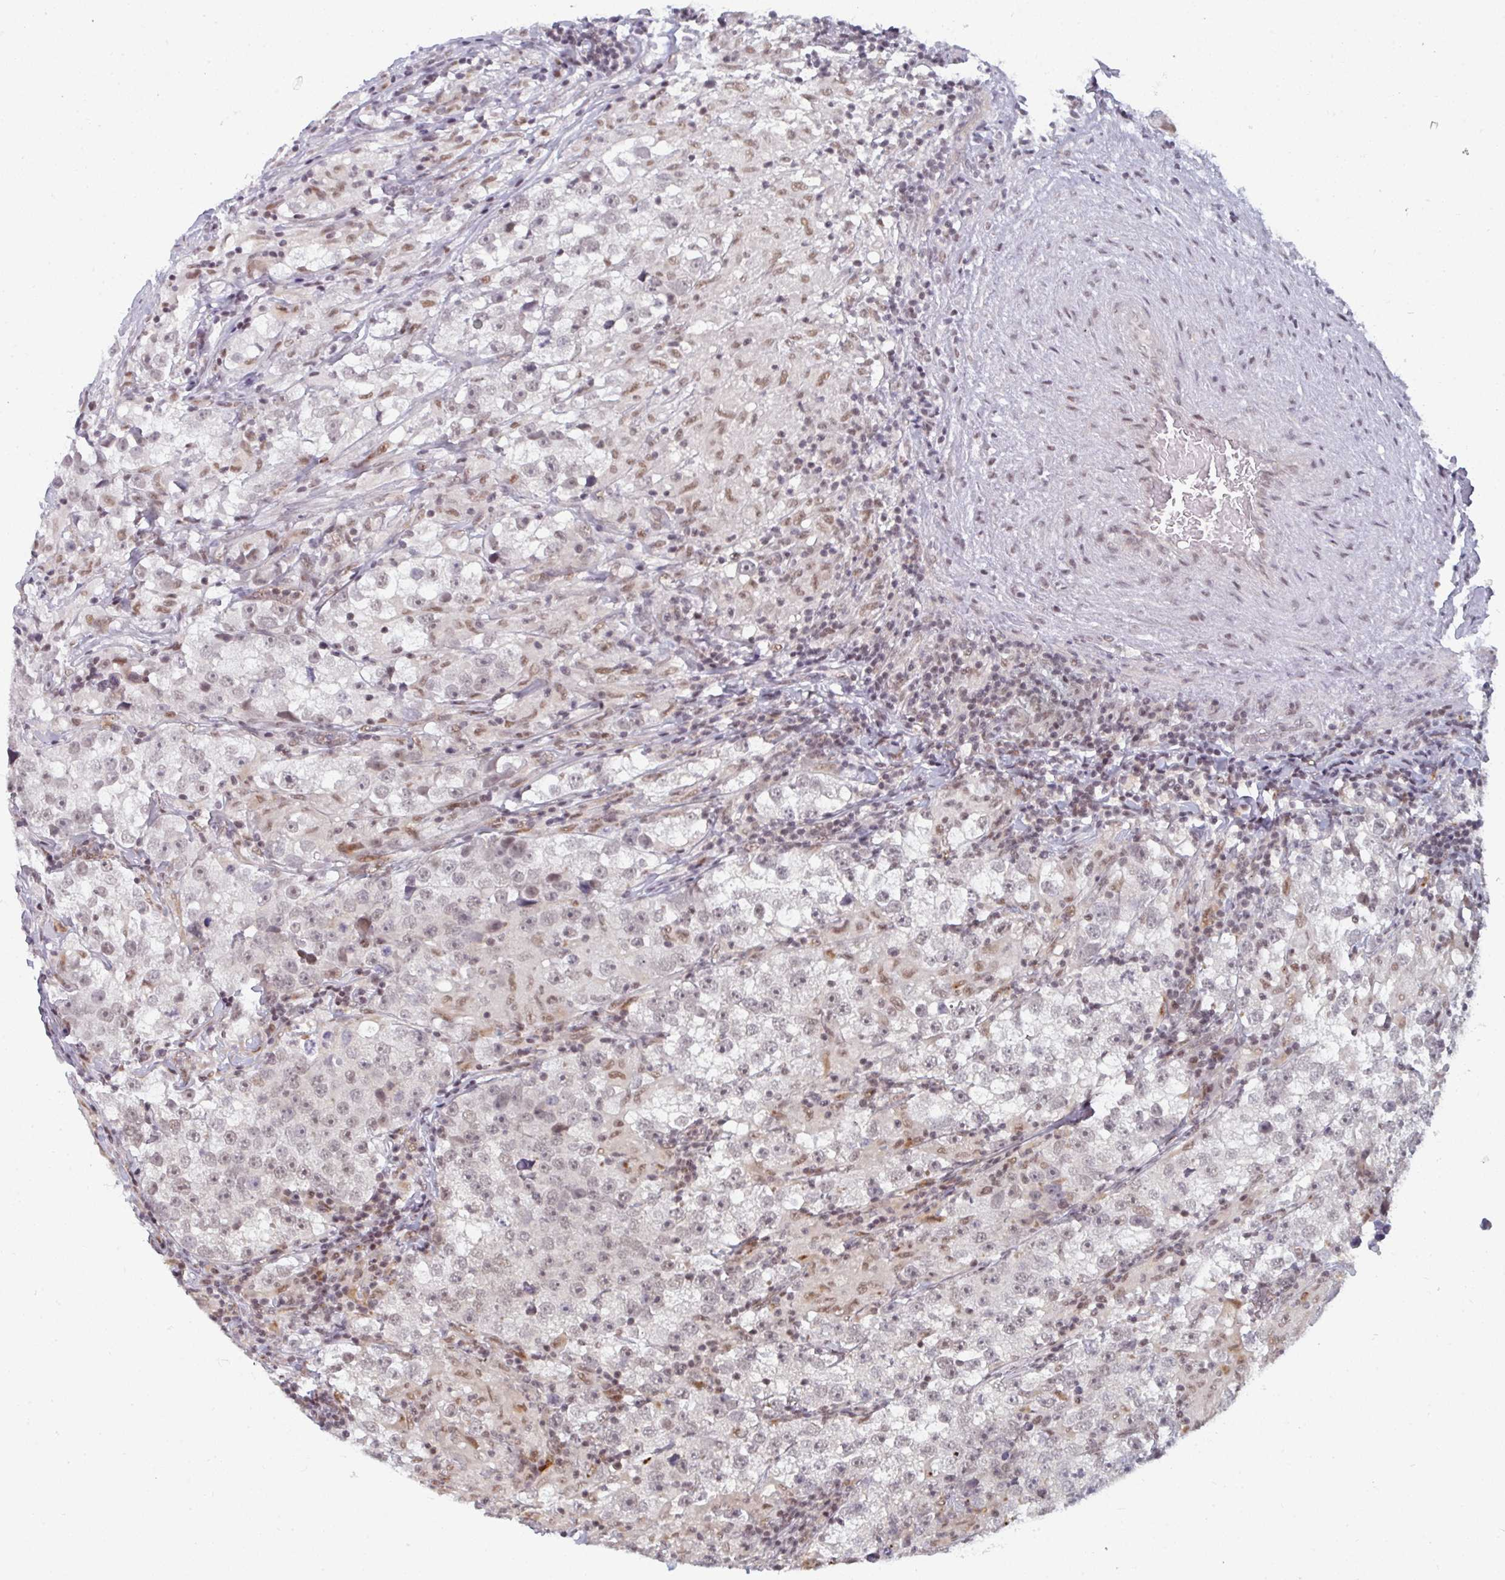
{"staining": {"intensity": "negative", "quantity": "none", "location": "none"}, "tissue": "testis cancer", "cell_type": "Tumor cells", "image_type": "cancer", "snomed": [{"axis": "morphology", "description": "Seminoma, NOS"}, {"axis": "topography", "description": "Testis"}], "caption": "This image is of testis seminoma stained with immunohistochemistry (IHC) to label a protein in brown with the nuclei are counter-stained blue. There is no expression in tumor cells. (DAB immunohistochemistry (IHC), high magnification).", "gene": "ATF1", "patient": {"sex": "male", "age": 46}}